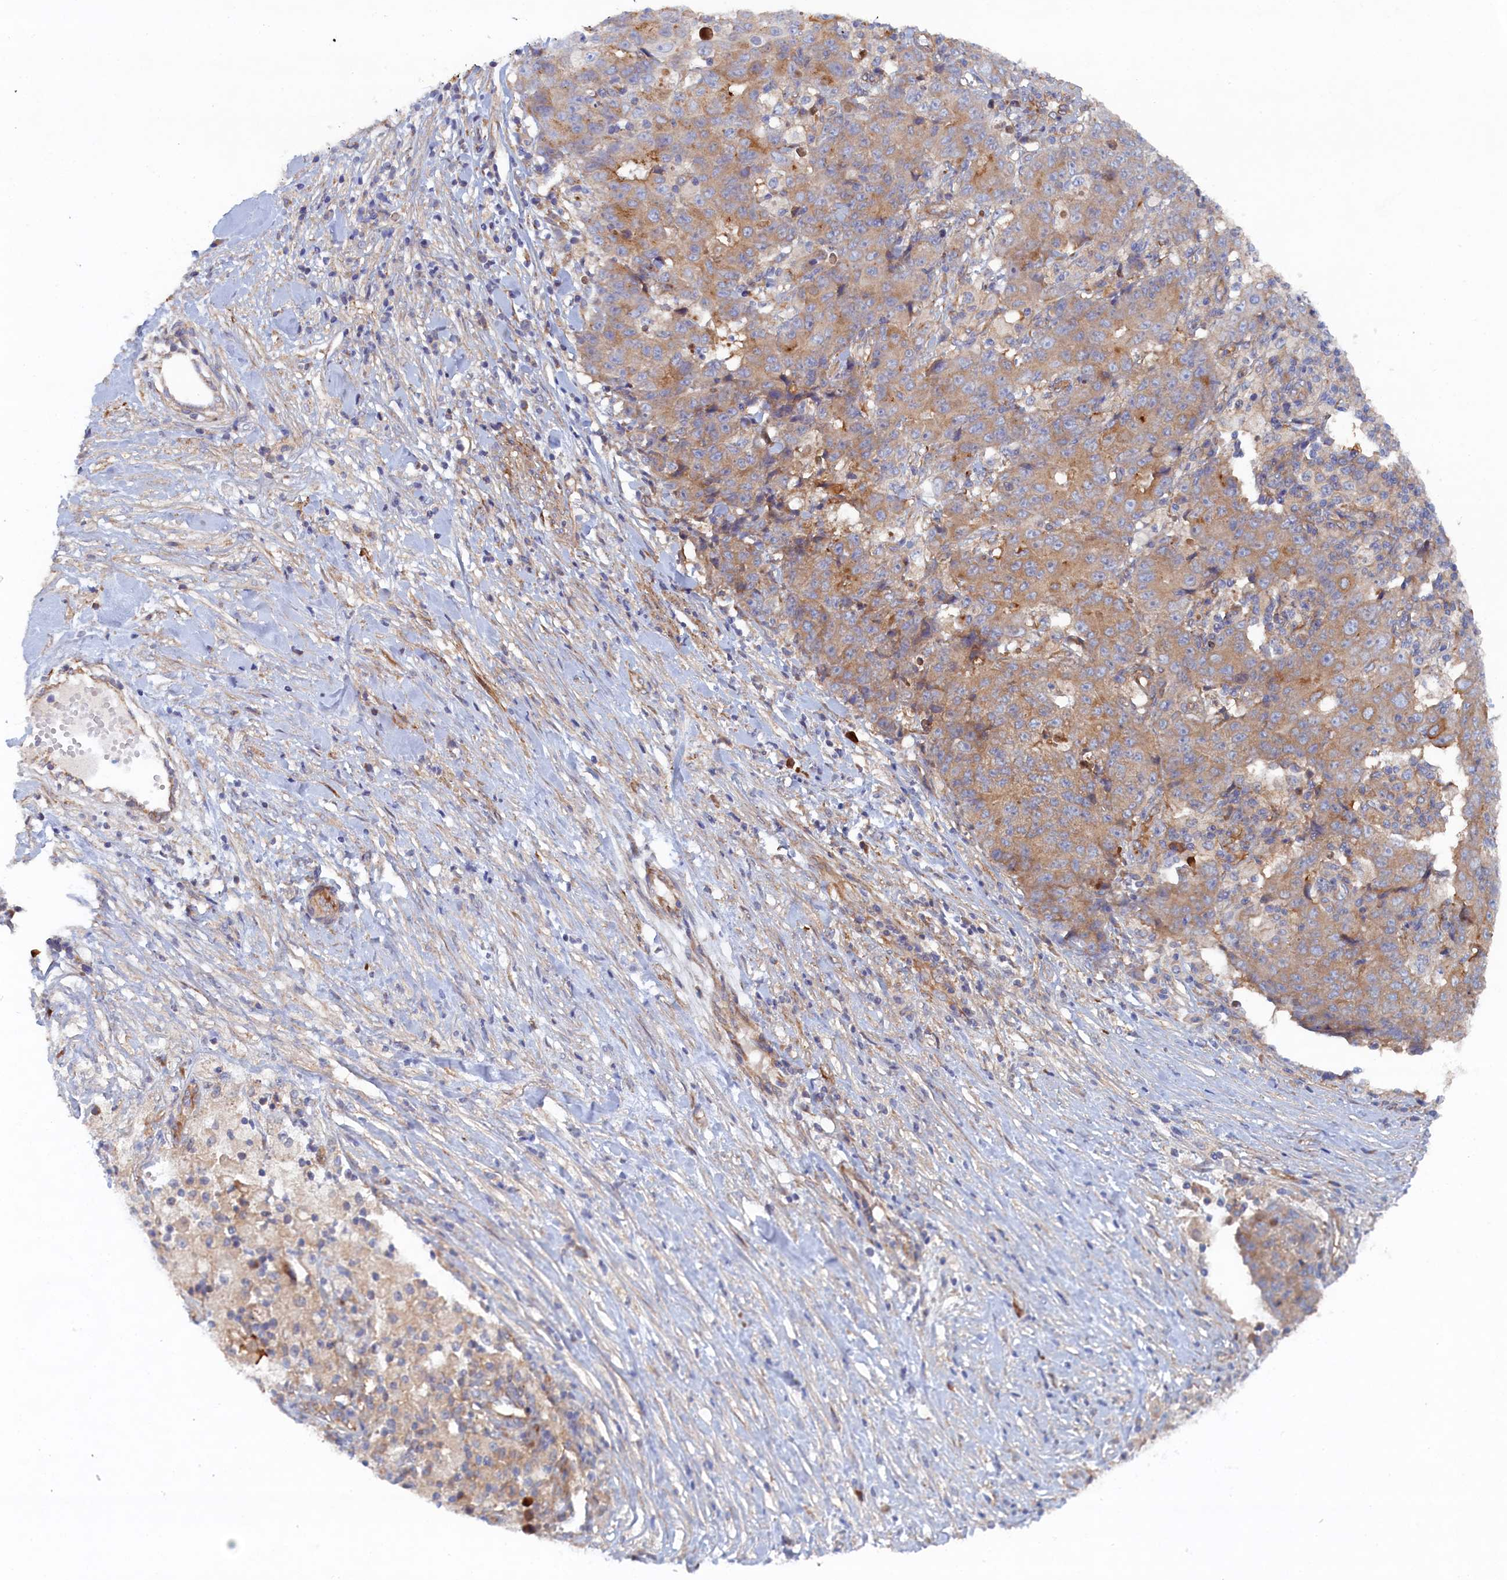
{"staining": {"intensity": "moderate", "quantity": "<25%", "location": "cytoplasmic/membranous"}, "tissue": "ovarian cancer", "cell_type": "Tumor cells", "image_type": "cancer", "snomed": [{"axis": "morphology", "description": "Carcinoma, endometroid"}, {"axis": "topography", "description": "Ovary"}], "caption": "Approximately <25% of tumor cells in human endometroid carcinoma (ovarian) display moderate cytoplasmic/membranous protein staining as visualized by brown immunohistochemical staining.", "gene": "TMEM196", "patient": {"sex": "female", "age": 42}}